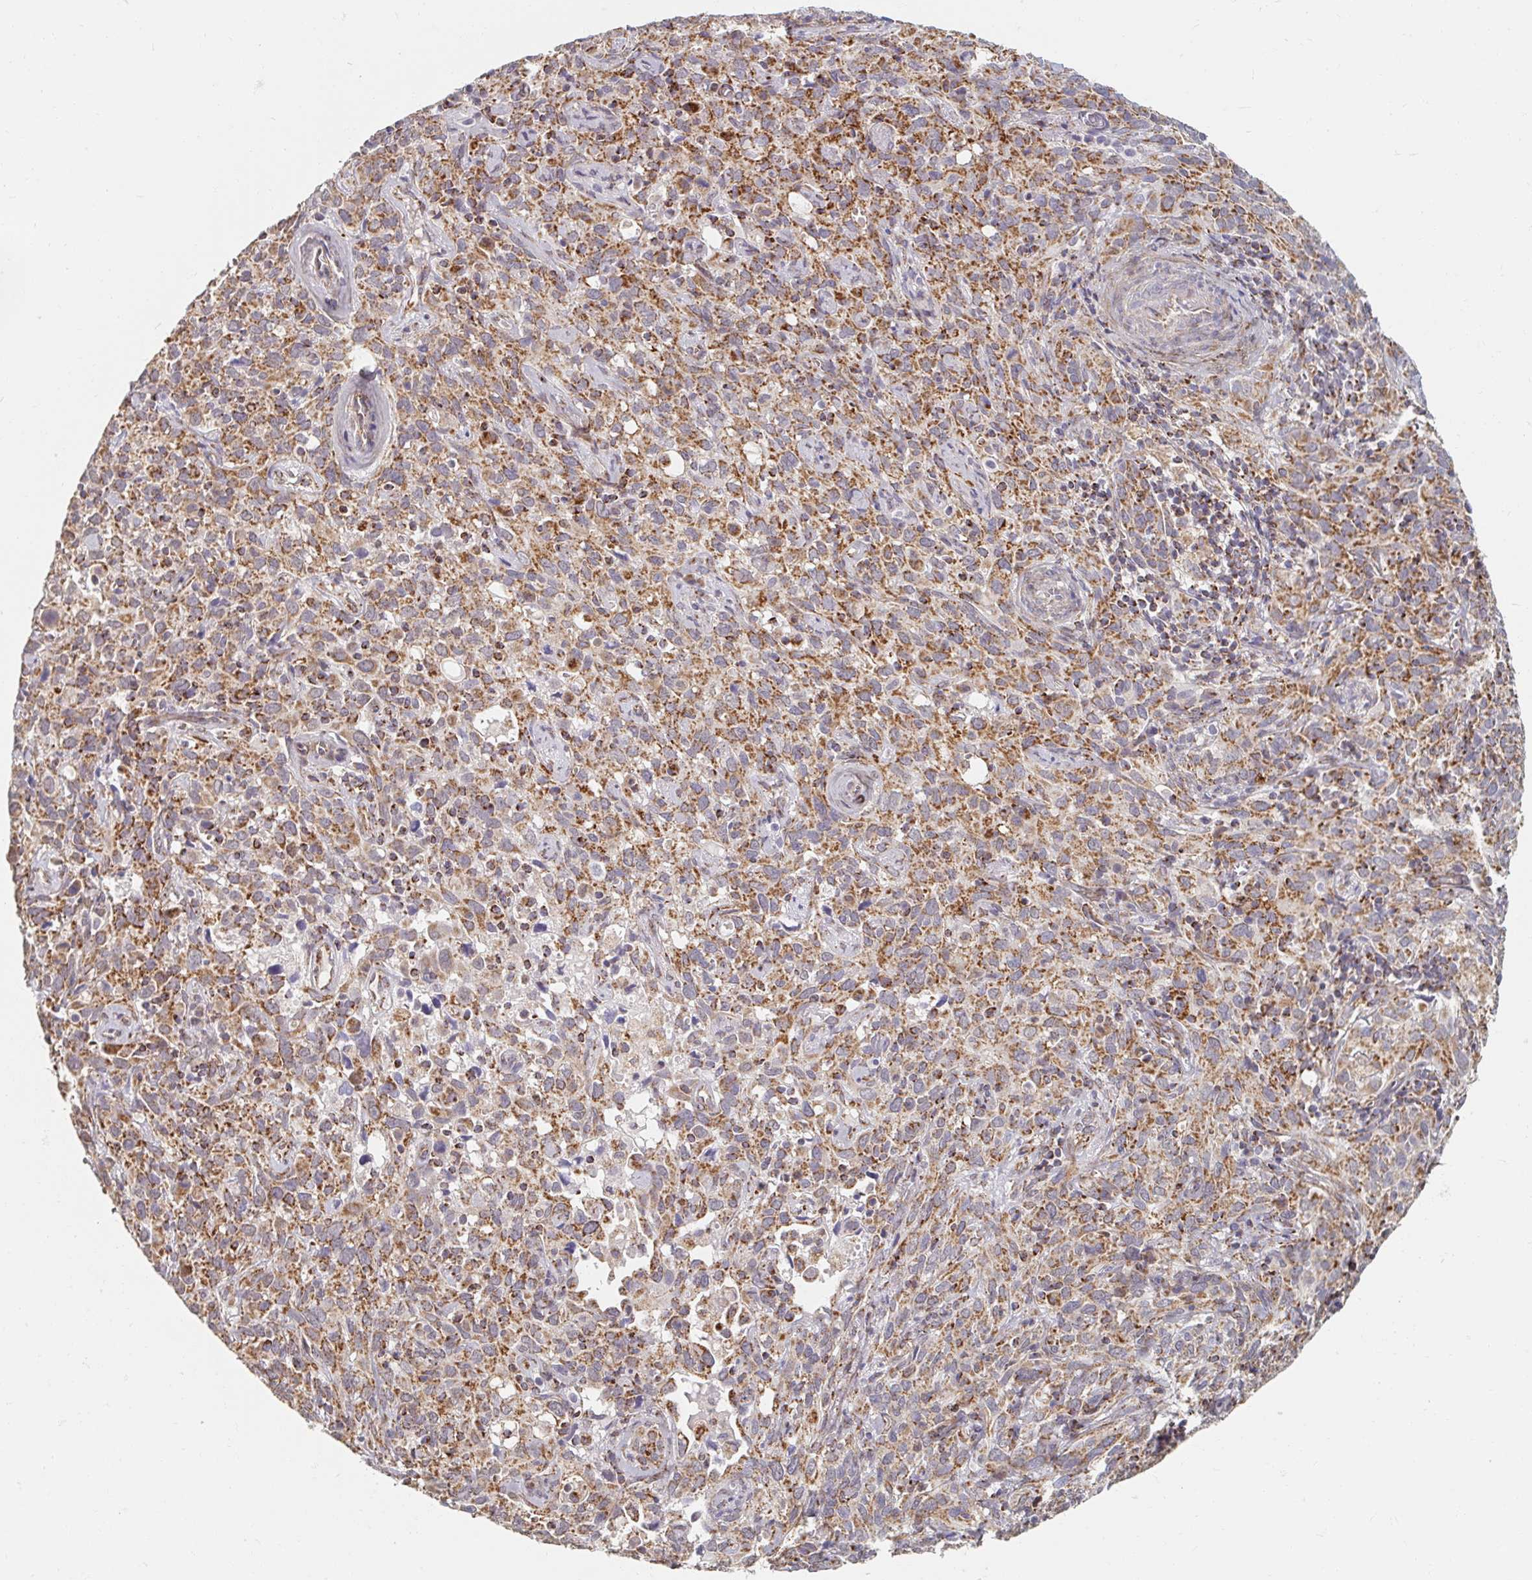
{"staining": {"intensity": "moderate", "quantity": ">75%", "location": "cytoplasmic/membranous"}, "tissue": "cervical cancer", "cell_type": "Tumor cells", "image_type": "cancer", "snomed": [{"axis": "morphology", "description": "Normal tissue, NOS"}, {"axis": "morphology", "description": "Squamous cell carcinoma, NOS"}, {"axis": "topography", "description": "Cervix"}], "caption": "There is medium levels of moderate cytoplasmic/membranous expression in tumor cells of cervical cancer (squamous cell carcinoma), as demonstrated by immunohistochemical staining (brown color).", "gene": "MAVS", "patient": {"sex": "female", "age": 51}}